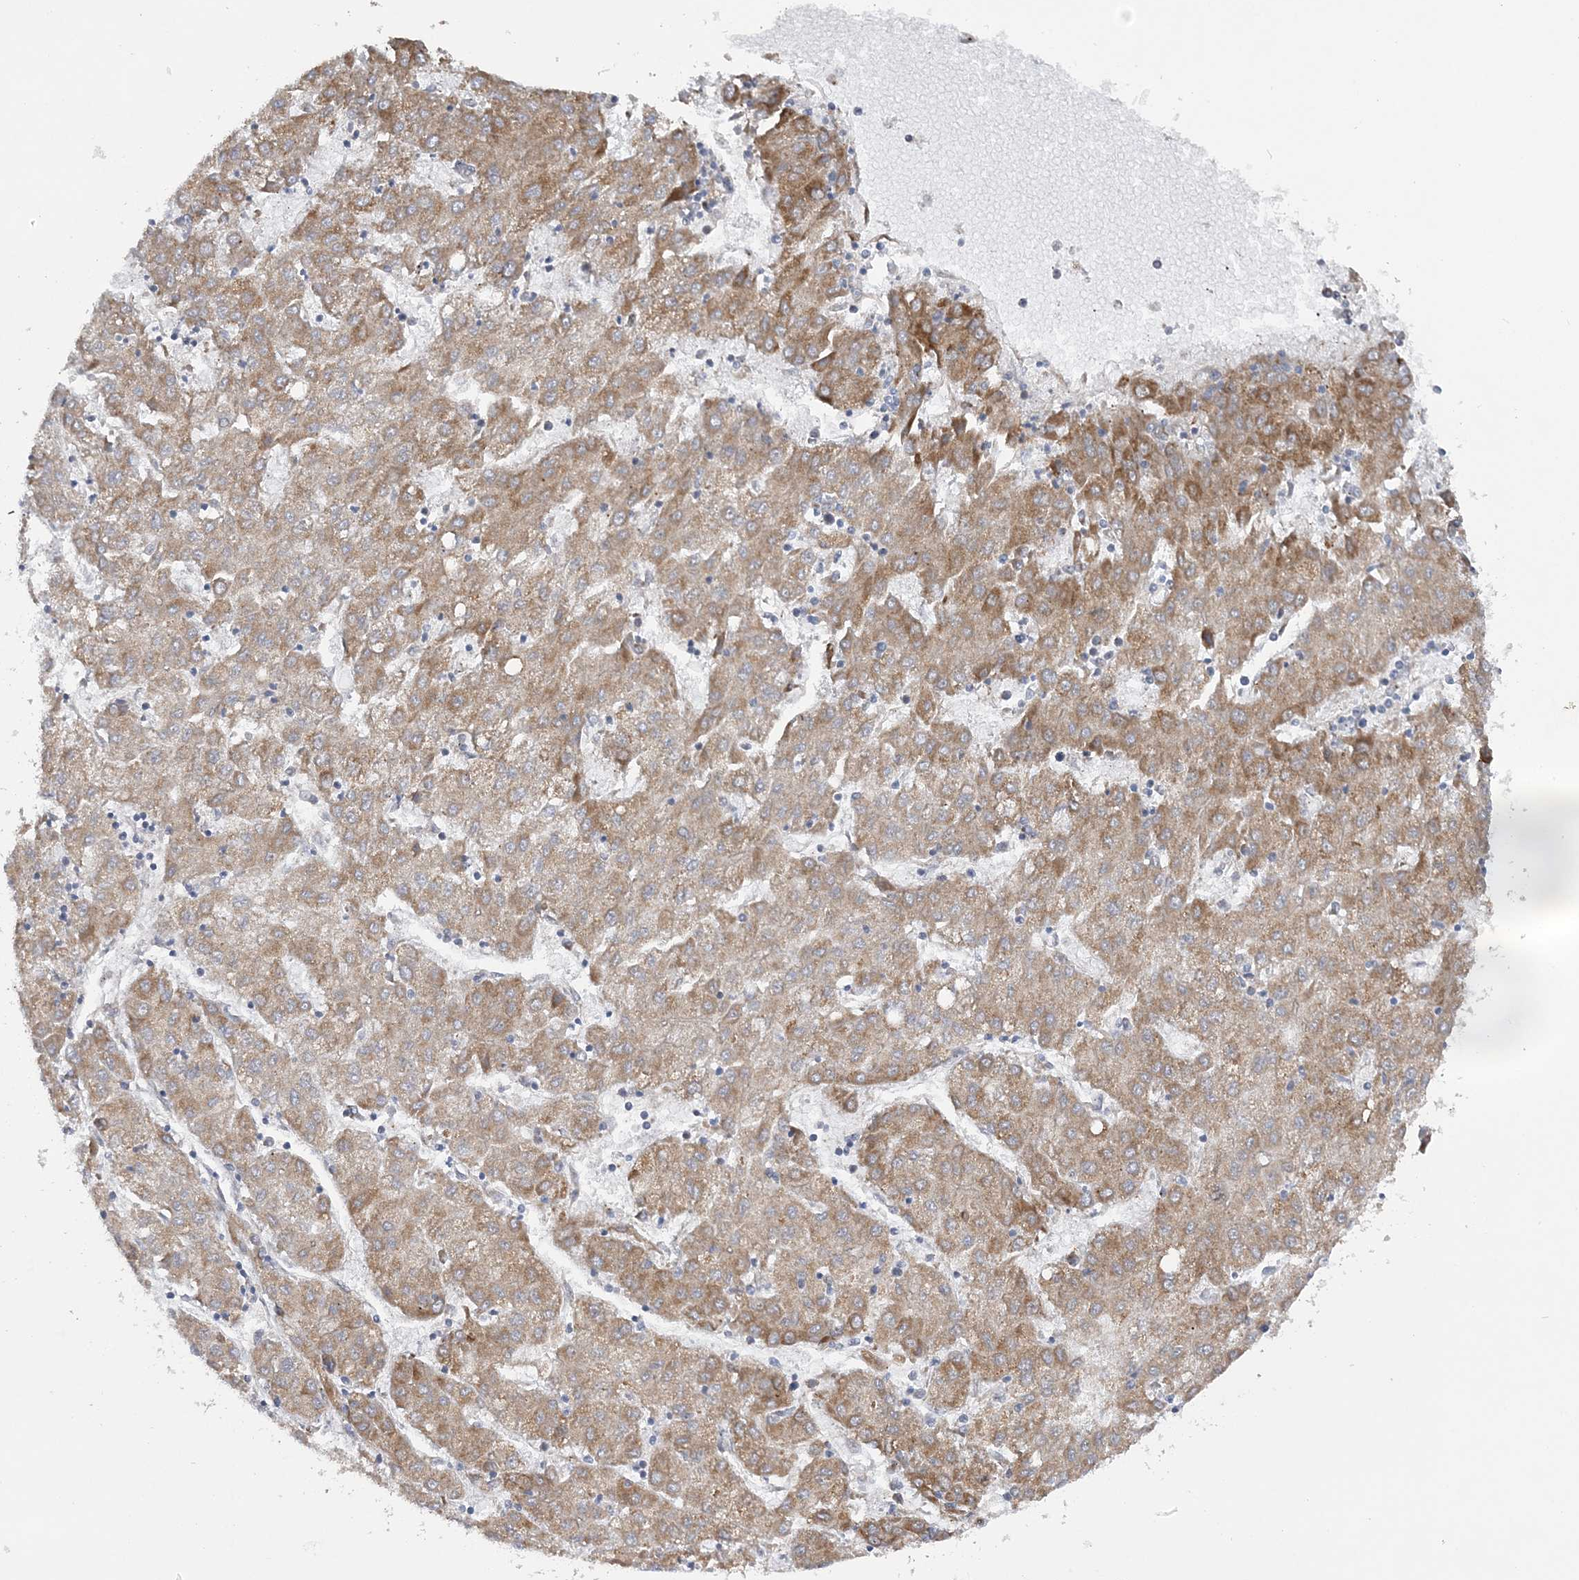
{"staining": {"intensity": "moderate", "quantity": ">75%", "location": "cytoplasmic/membranous"}, "tissue": "liver cancer", "cell_type": "Tumor cells", "image_type": "cancer", "snomed": [{"axis": "morphology", "description": "Carcinoma, Hepatocellular, NOS"}, {"axis": "topography", "description": "Liver"}], "caption": "Protein positivity by immunohistochemistry (IHC) displays moderate cytoplasmic/membranous staining in about >75% of tumor cells in hepatocellular carcinoma (liver).", "gene": "MRPL47", "patient": {"sex": "male", "age": 72}}